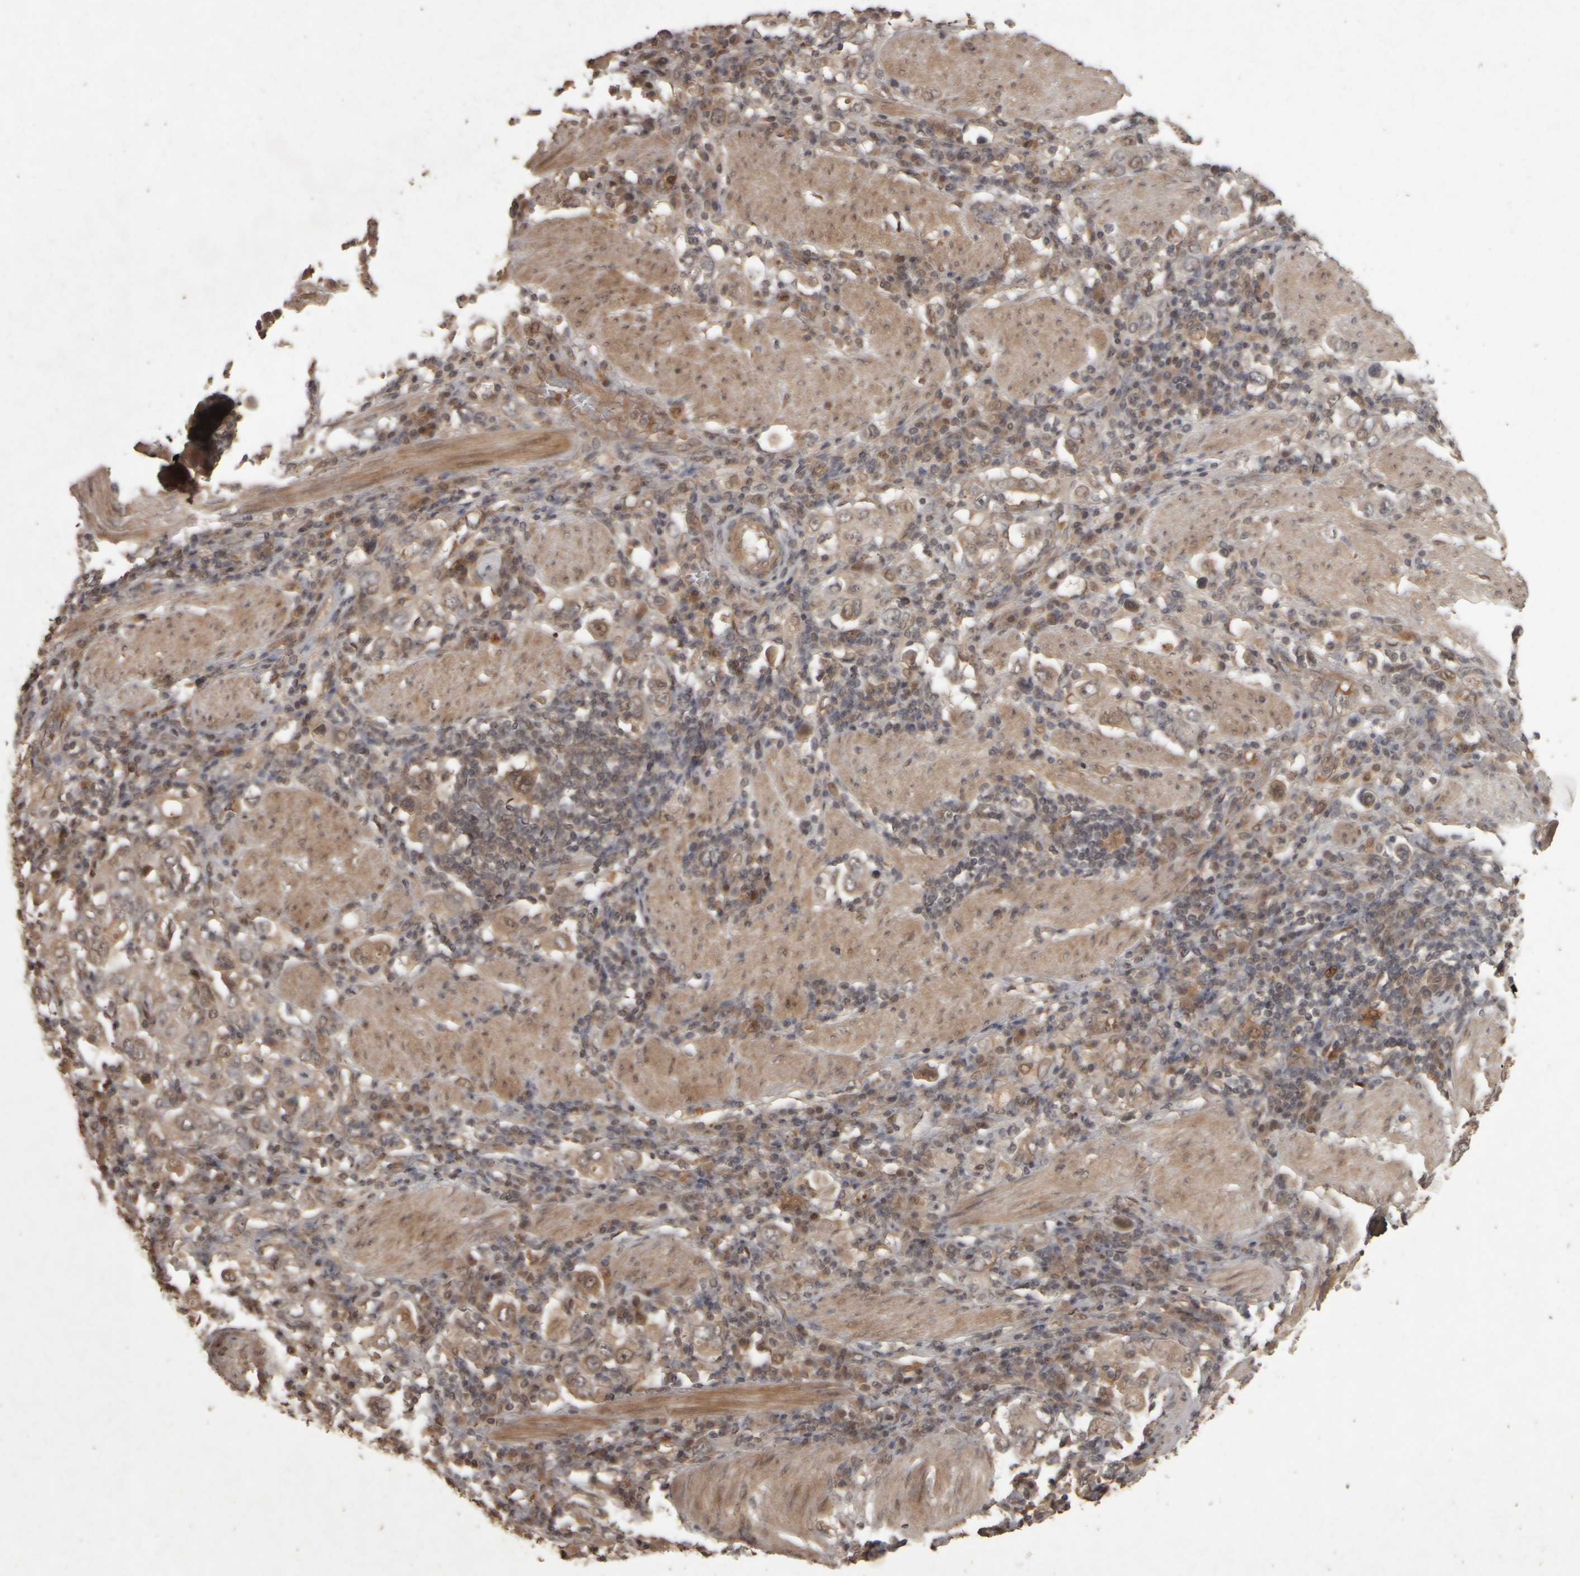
{"staining": {"intensity": "moderate", "quantity": ">75%", "location": "cytoplasmic/membranous,nuclear"}, "tissue": "stomach cancer", "cell_type": "Tumor cells", "image_type": "cancer", "snomed": [{"axis": "morphology", "description": "Adenocarcinoma, NOS"}, {"axis": "topography", "description": "Stomach, upper"}], "caption": "Protein expression analysis of stomach cancer reveals moderate cytoplasmic/membranous and nuclear expression in about >75% of tumor cells.", "gene": "ACO1", "patient": {"sex": "male", "age": 62}}